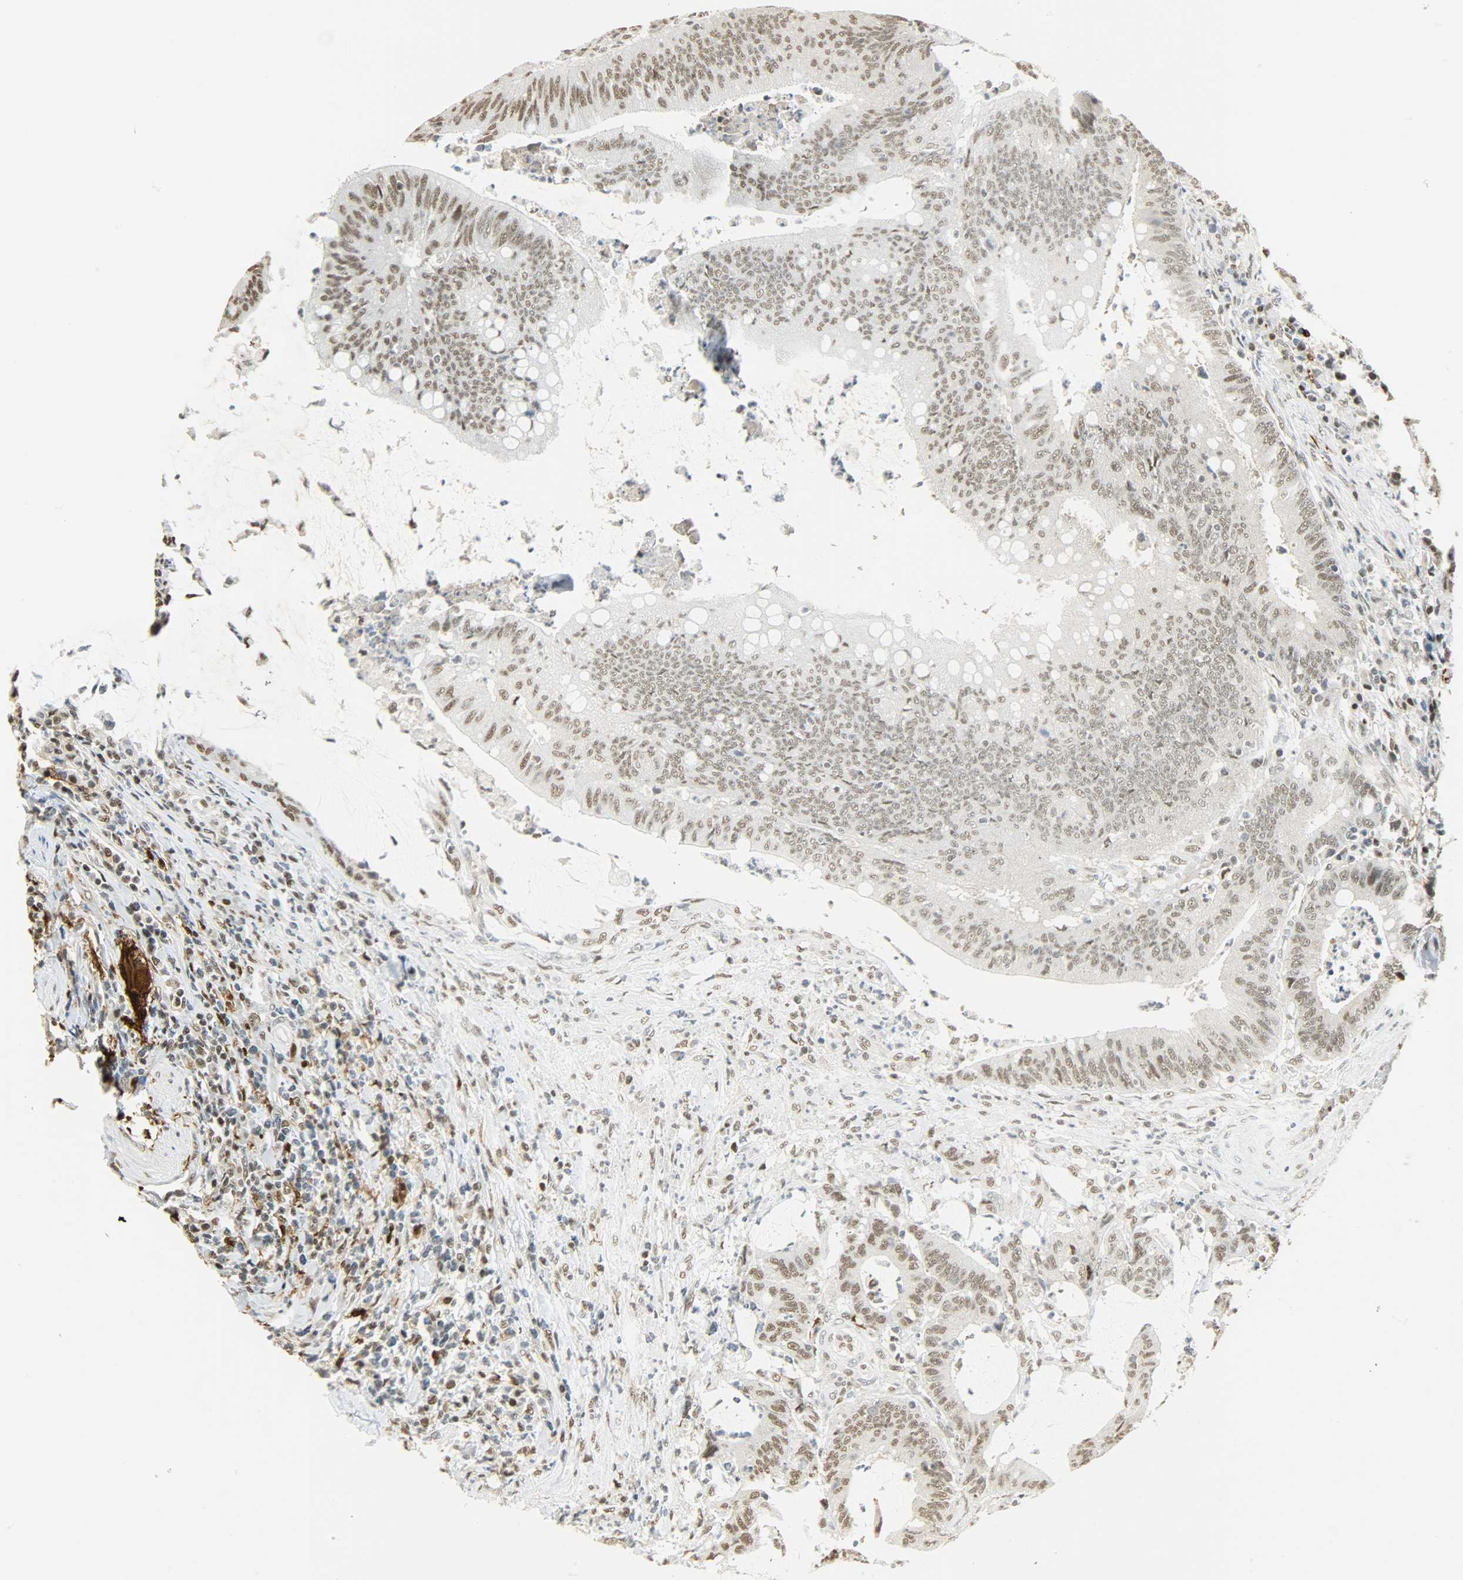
{"staining": {"intensity": "weak", "quantity": ">75%", "location": "nuclear"}, "tissue": "colorectal cancer", "cell_type": "Tumor cells", "image_type": "cancer", "snomed": [{"axis": "morphology", "description": "Adenocarcinoma, NOS"}, {"axis": "topography", "description": "Rectum"}], "caption": "Protein expression analysis of human colorectal adenocarcinoma reveals weak nuclear staining in approximately >75% of tumor cells. Nuclei are stained in blue.", "gene": "NGFR", "patient": {"sex": "female", "age": 66}}